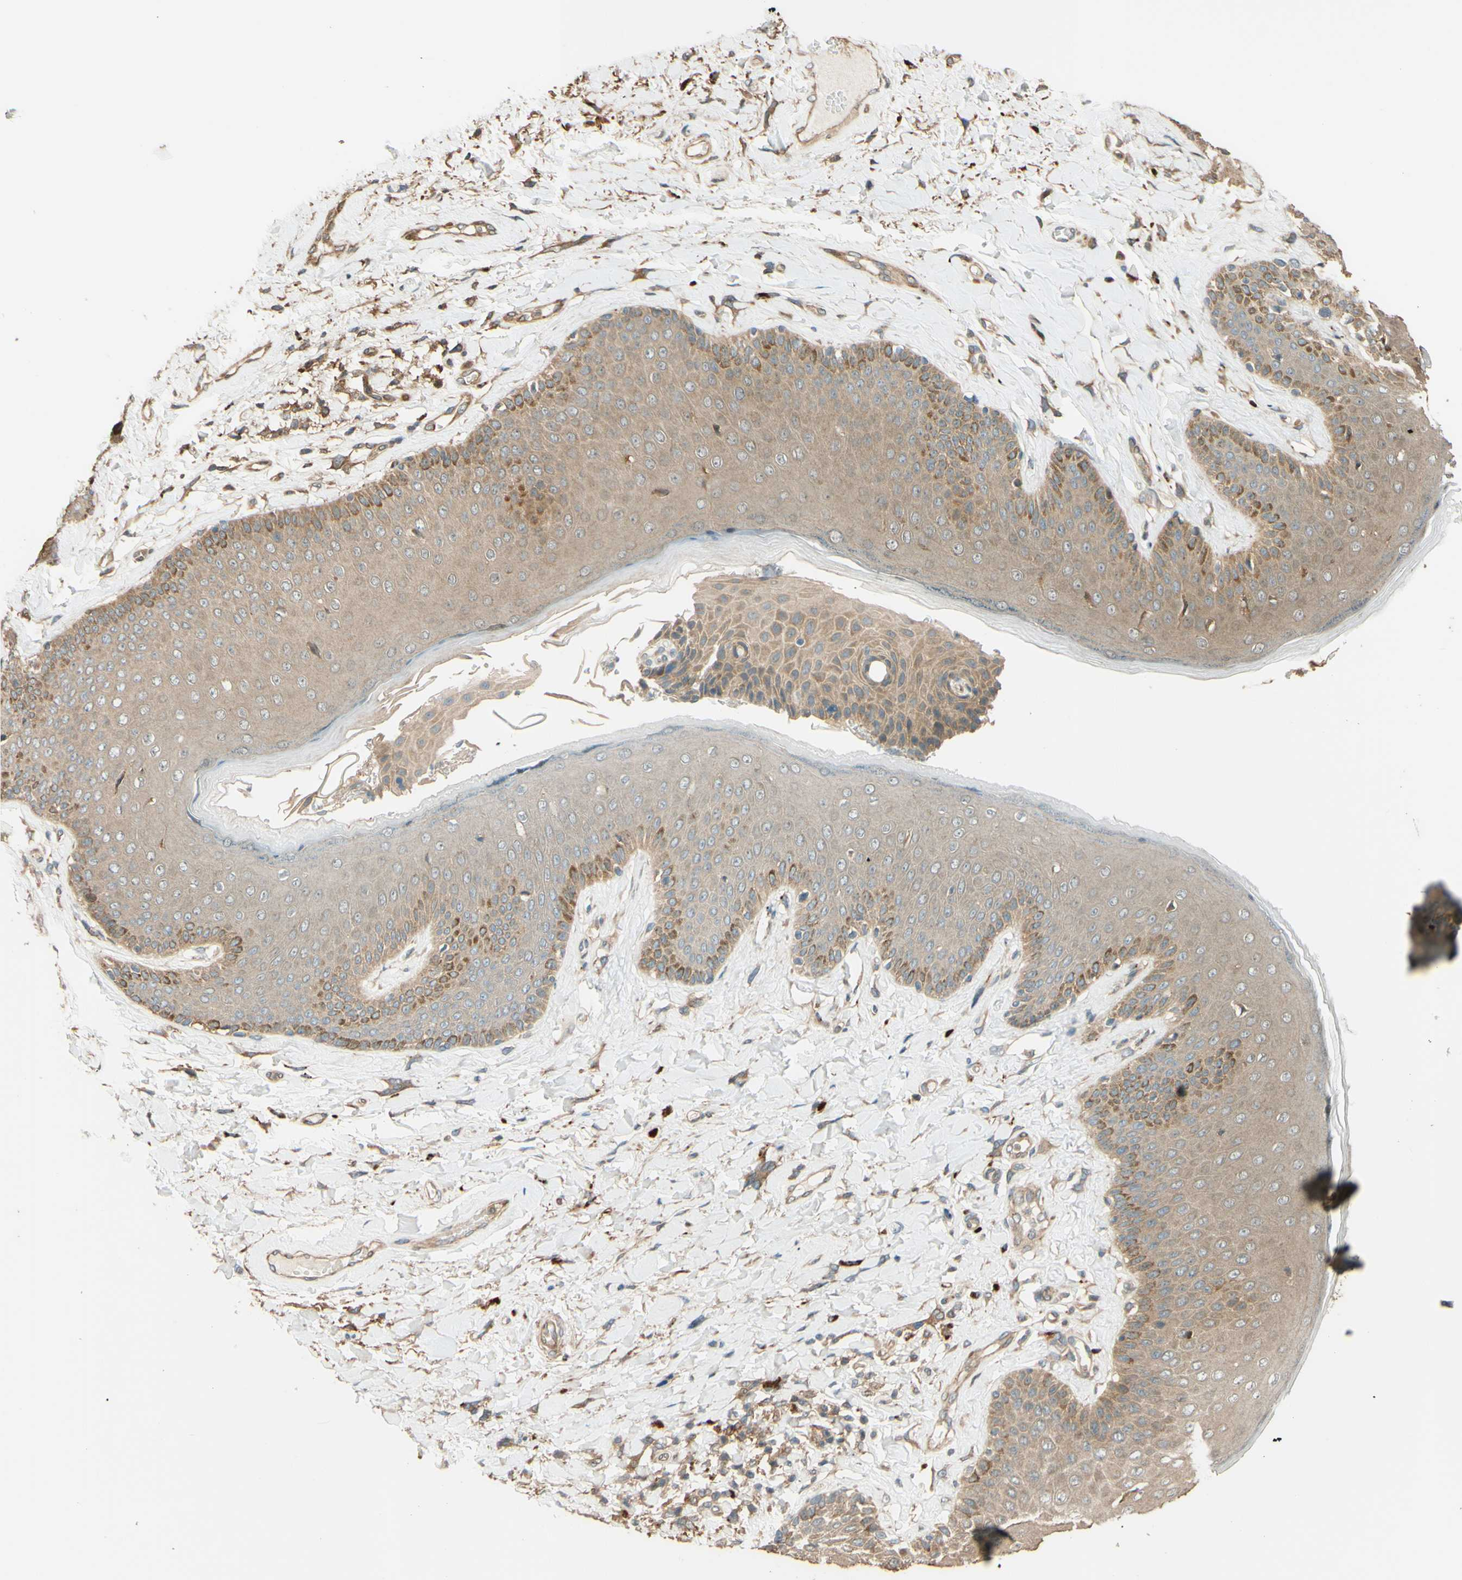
{"staining": {"intensity": "moderate", "quantity": ">75%", "location": "cytoplasmic/membranous"}, "tissue": "skin", "cell_type": "Epidermal cells", "image_type": "normal", "snomed": [{"axis": "morphology", "description": "Normal tissue, NOS"}, {"axis": "topography", "description": "Anal"}], "caption": "Unremarkable skin was stained to show a protein in brown. There is medium levels of moderate cytoplasmic/membranous staining in about >75% of epidermal cells.", "gene": "RNF19A", "patient": {"sex": "male", "age": 69}}